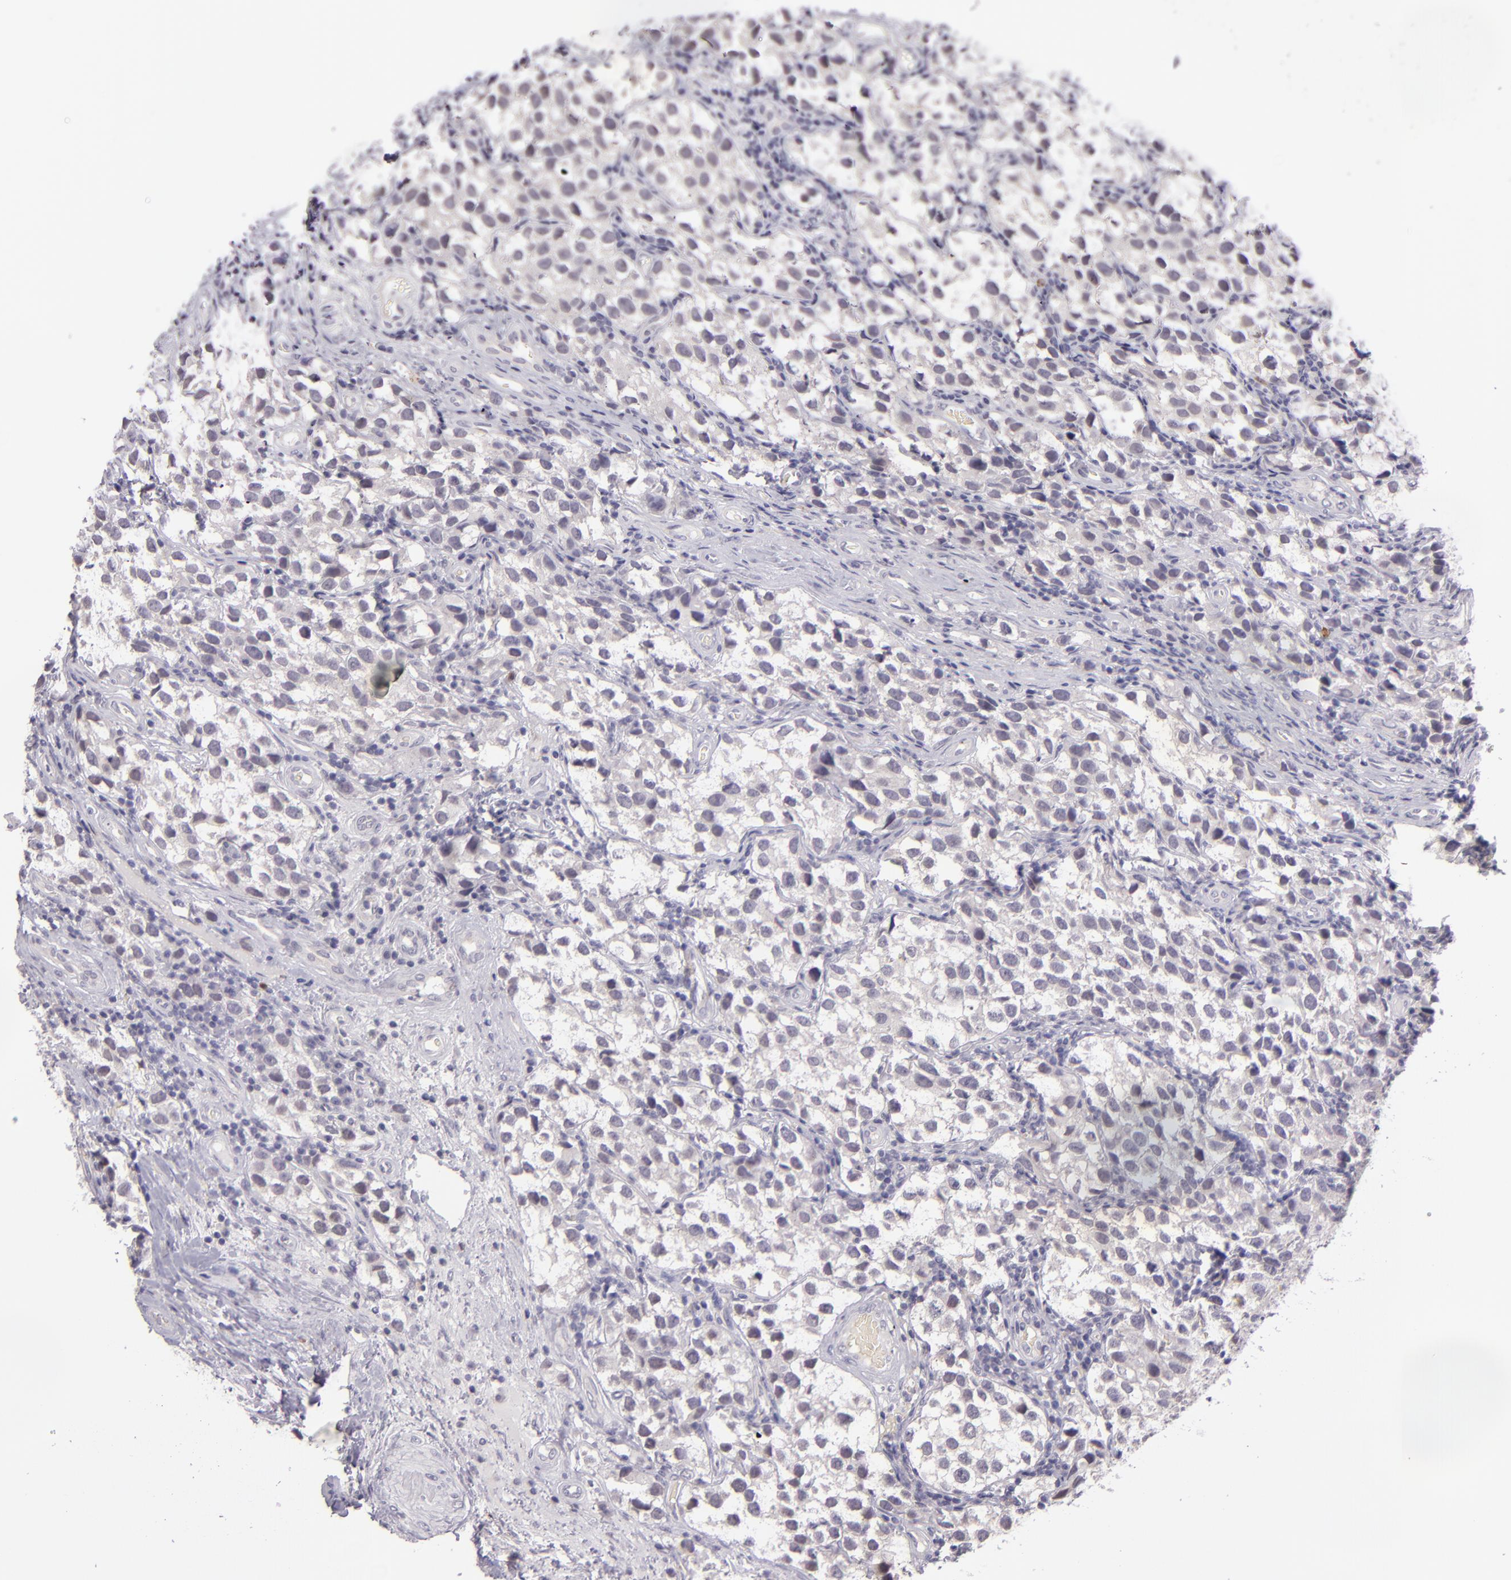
{"staining": {"intensity": "negative", "quantity": "none", "location": "none"}, "tissue": "testis cancer", "cell_type": "Tumor cells", "image_type": "cancer", "snomed": [{"axis": "morphology", "description": "Seminoma, NOS"}, {"axis": "topography", "description": "Testis"}], "caption": "This image is of testis seminoma stained with IHC to label a protein in brown with the nuclei are counter-stained blue. There is no positivity in tumor cells. (DAB (3,3'-diaminobenzidine) IHC, high magnification).", "gene": "SNCB", "patient": {"sex": "male", "age": 39}}